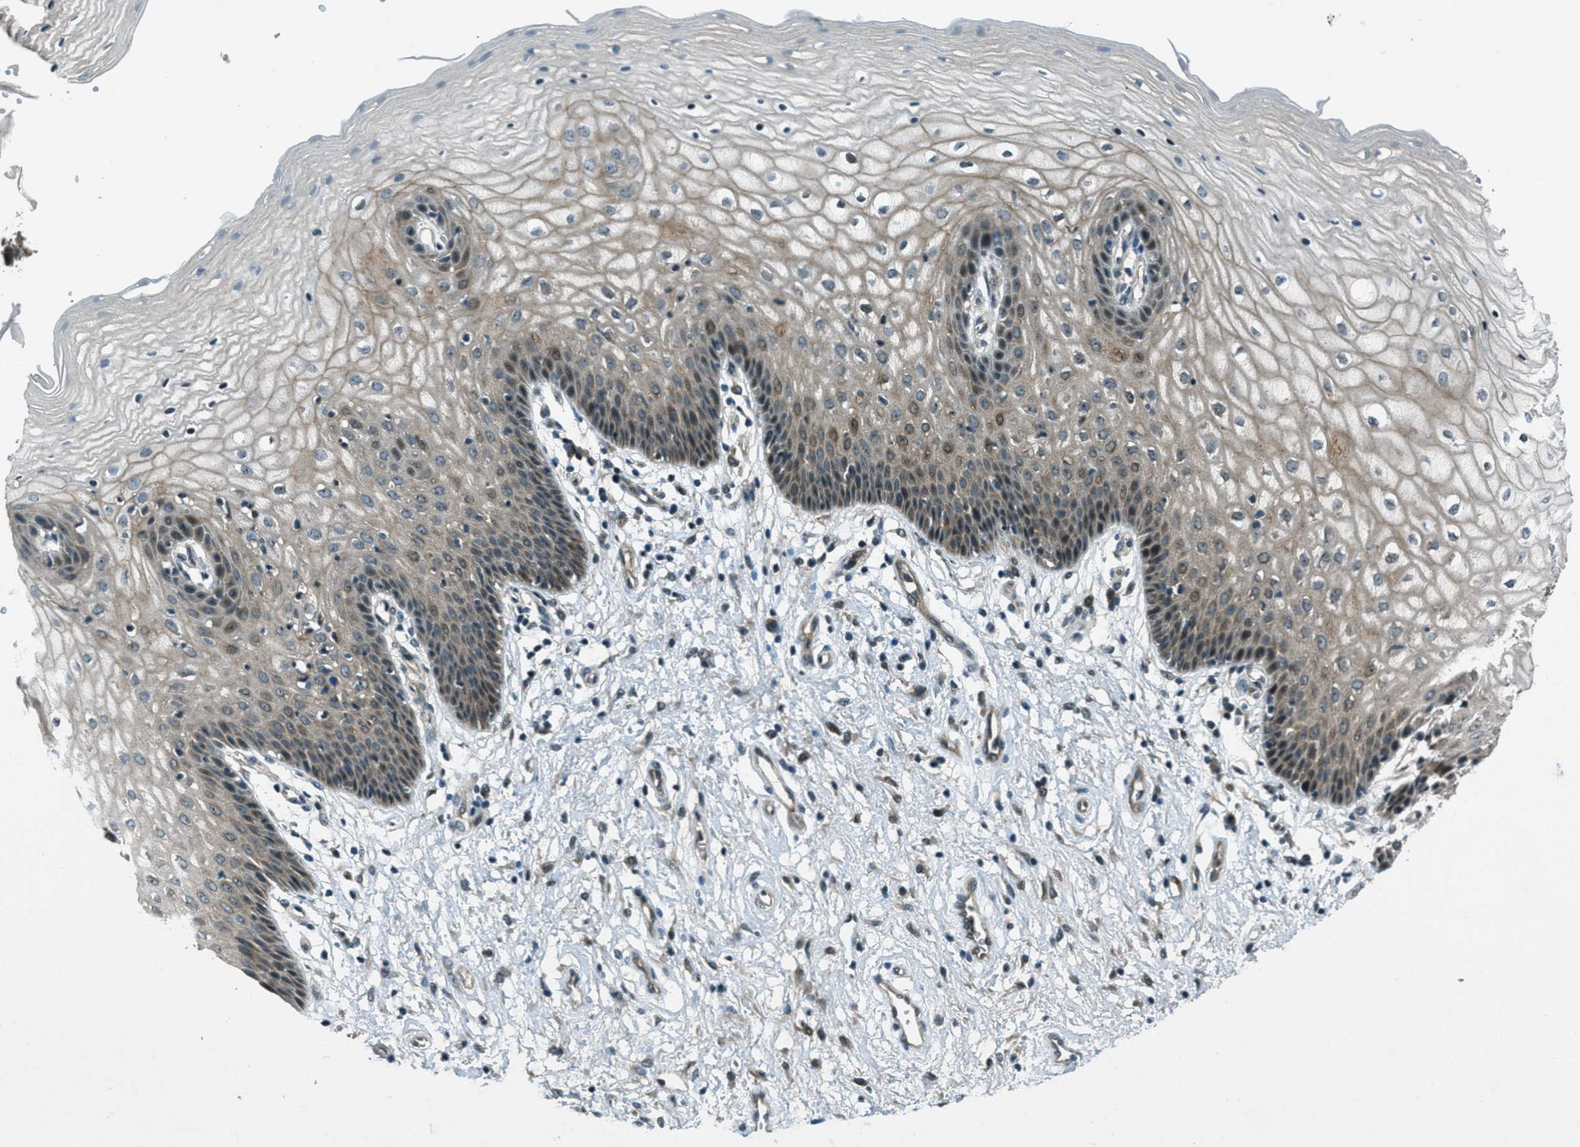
{"staining": {"intensity": "weak", "quantity": "25%-75%", "location": "cytoplasmic/membranous"}, "tissue": "vagina", "cell_type": "Squamous epithelial cells", "image_type": "normal", "snomed": [{"axis": "morphology", "description": "Normal tissue, NOS"}, {"axis": "topography", "description": "Vagina"}], "caption": "Immunohistochemistry (DAB) staining of unremarkable vagina reveals weak cytoplasmic/membranous protein positivity in approximately 25%-75% of squamous epithelial cells.", "gene": "STK11", "patient": {"sex": "female", "age": 34}}